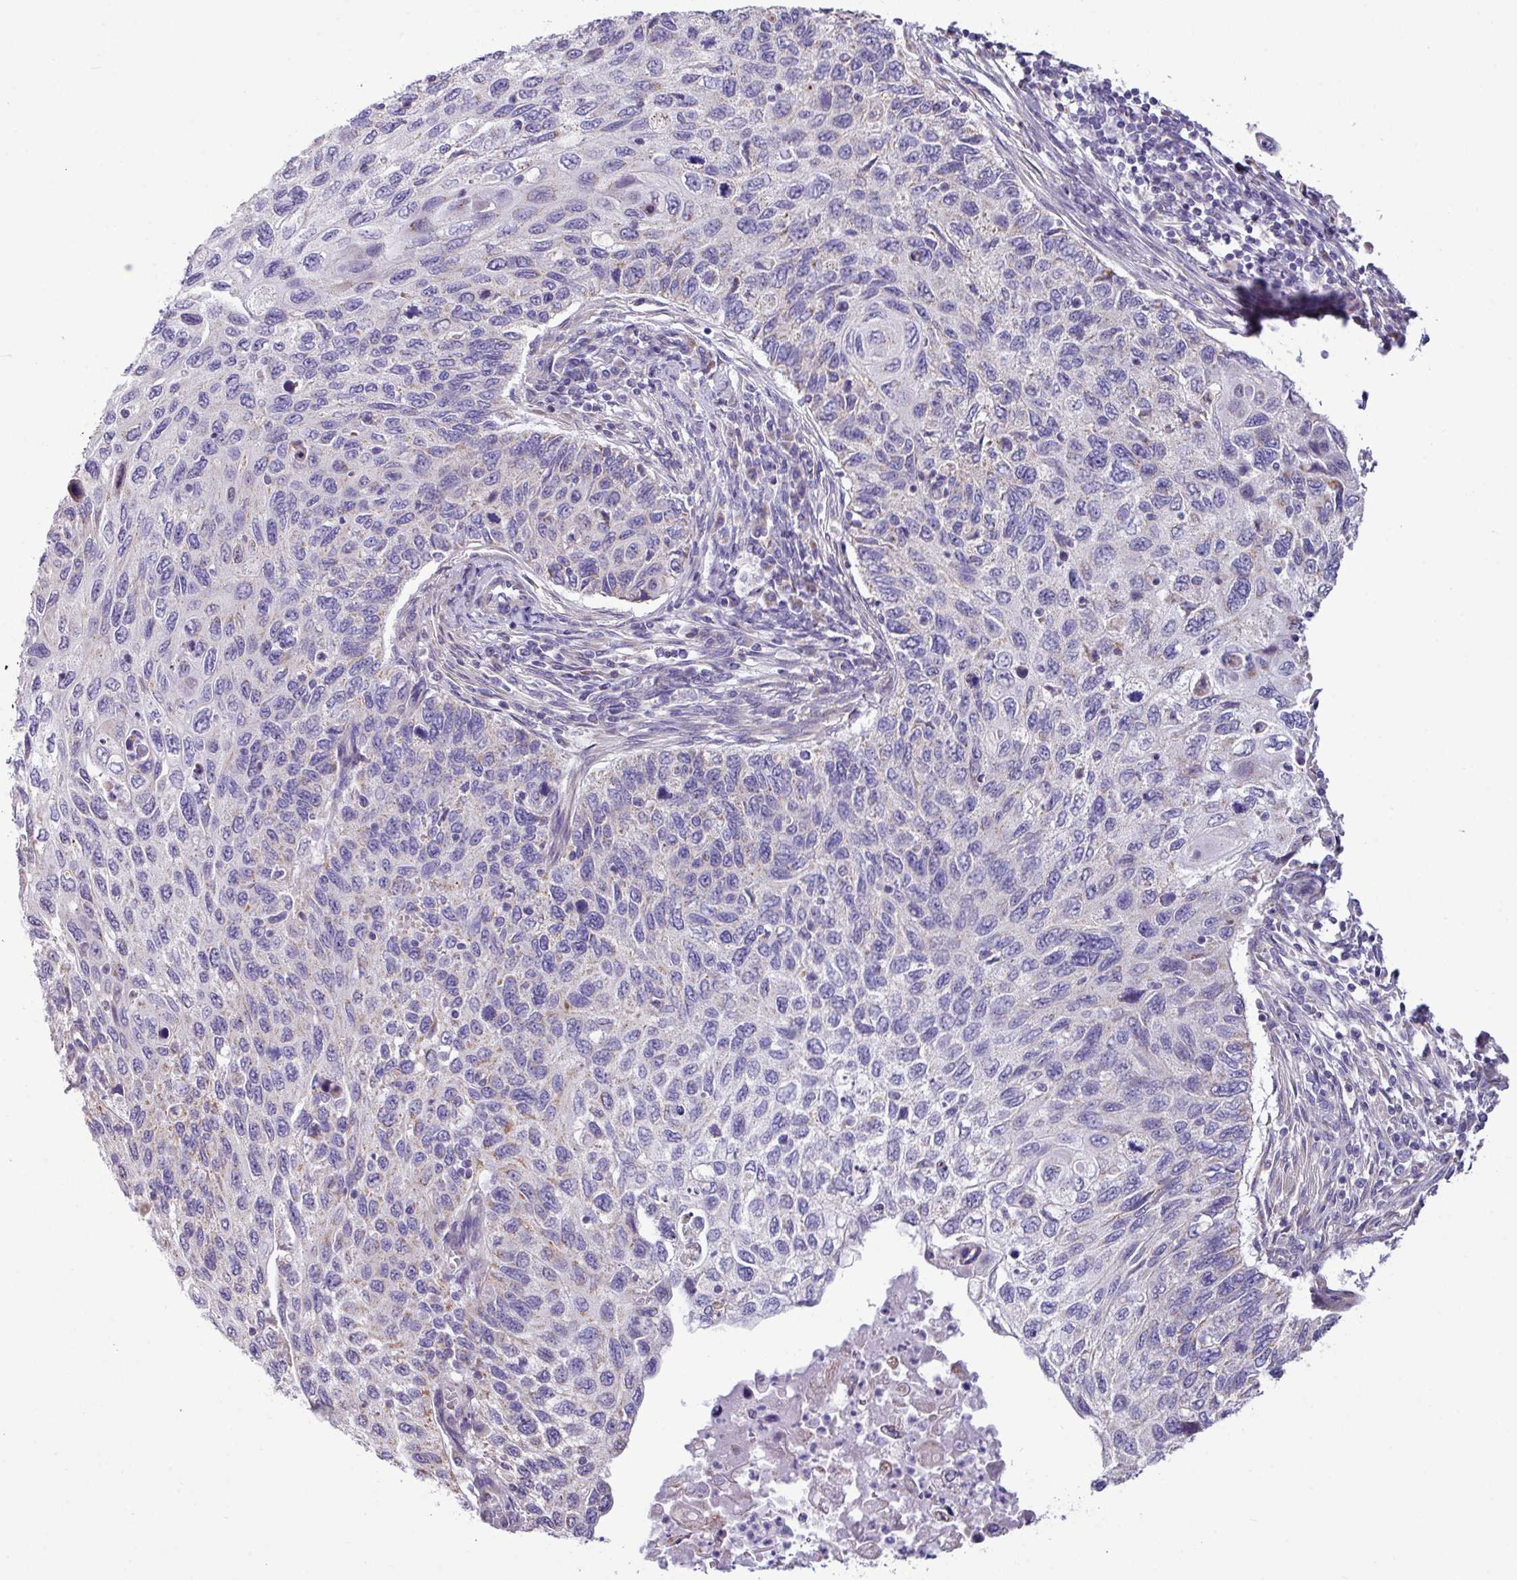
{"staining": {"intensity": "weak", "quantity": "<25%", "location": "cytoplasmic/membranous"}, "tissue": "cervical cancer", "cell_type": "Tumor cells", "image_type": "cancer", "snomed": [{"axis": "morphology", "description": "Squamous cell carcinoma, NOS"}, {"axis": "topography", "description": "Cervix"}], "caption": "DAB (3,3'-diaminobenzidine) immunohistochemical staining of squamous cell carcinoma (cervical) displays no significant staining in tumor cells.", "gene": "IRGC", "patient": {"sex": "female", "age": 70}}